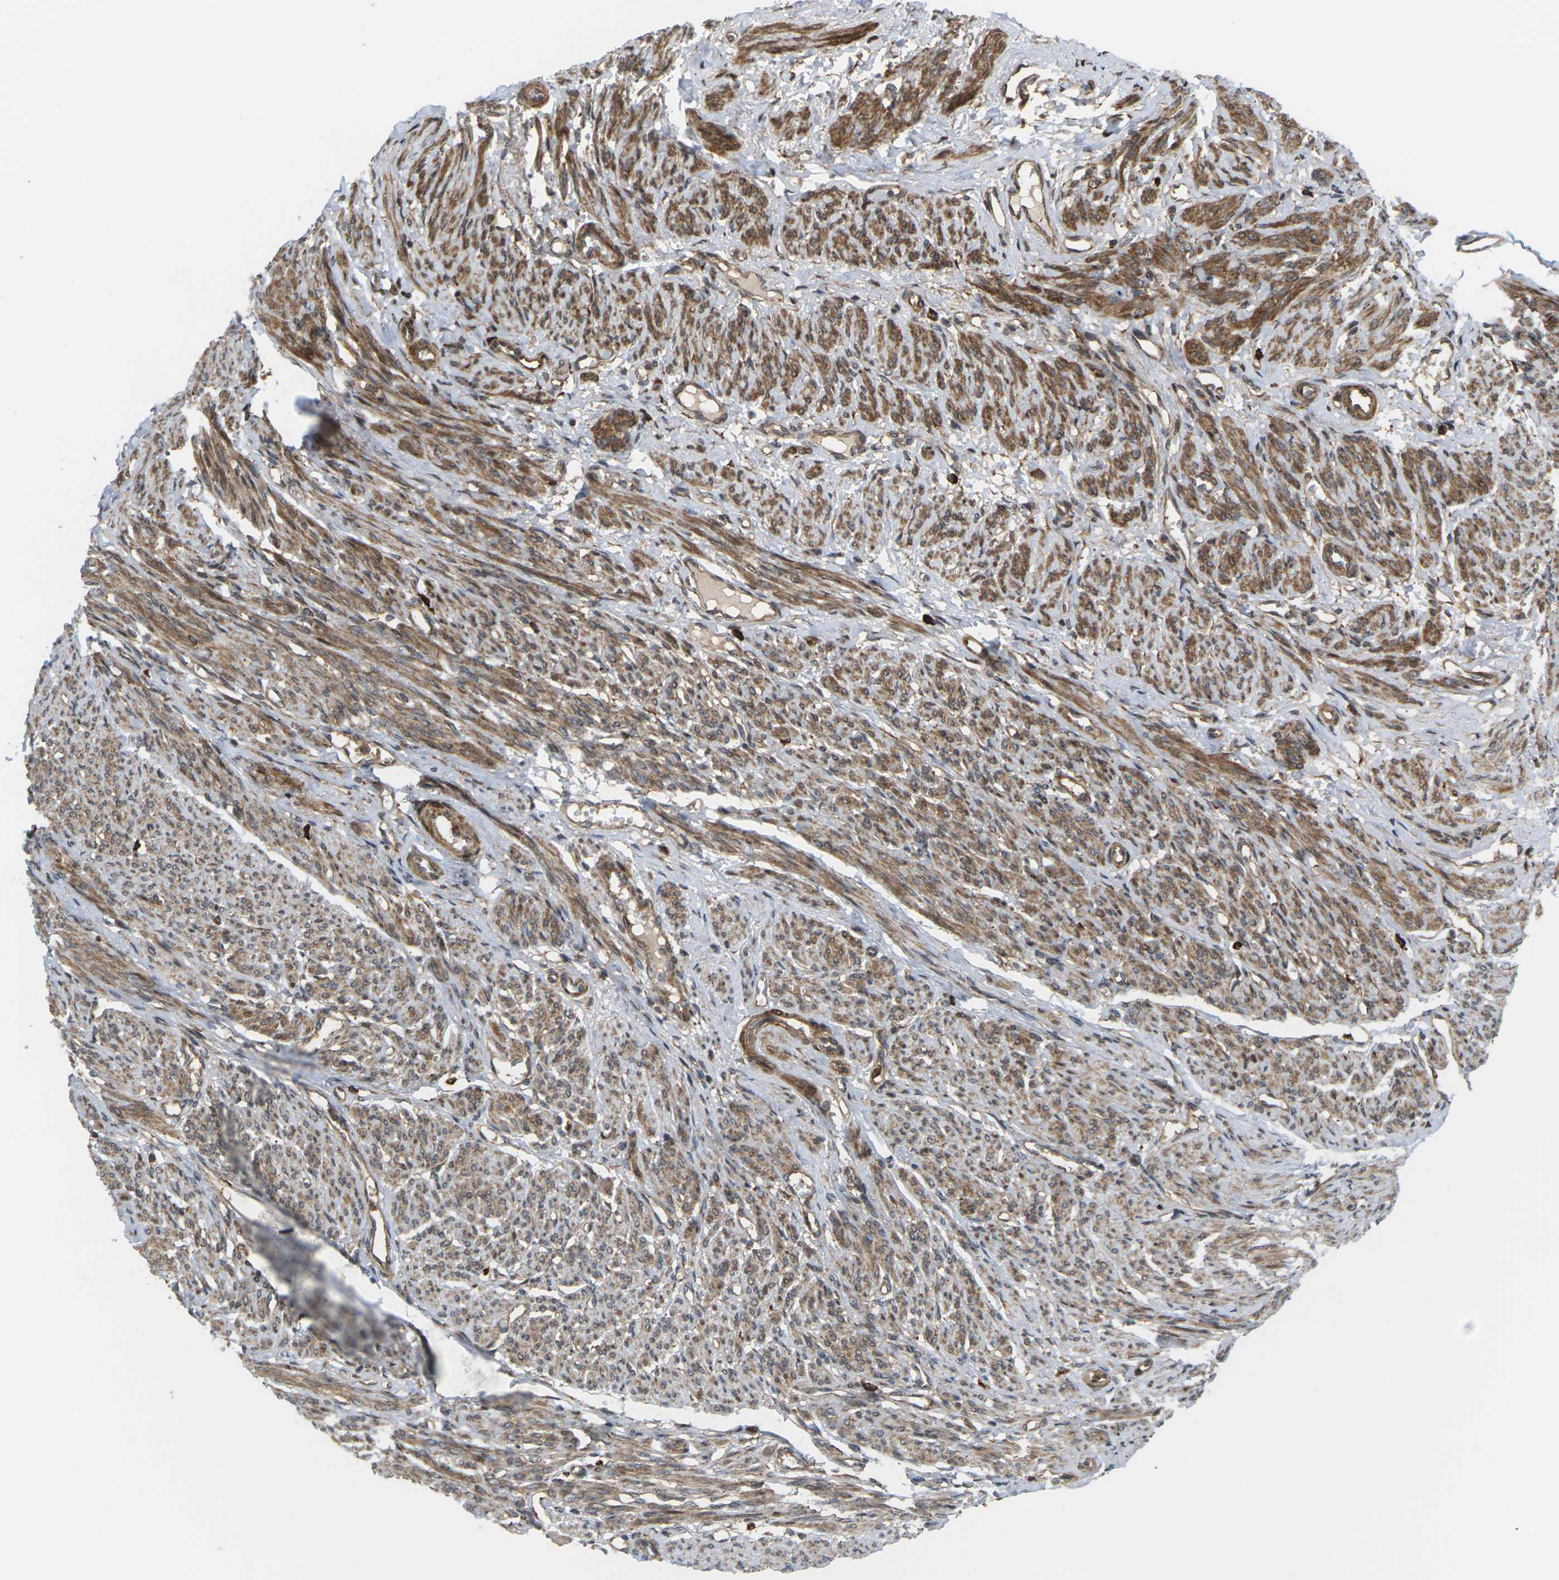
{"staining": {"intensity": "moderate", "quantity": ">75%", "location": "cytoplasmic/membranous"}, "tissue": "smooth muscle", "cell_type": "Smooth muscle cells", "image_type": "normal", "snomed": [{"axis": "morphology", "description": "Normal tissue, NOS"}, {"axis": "topography", "description": "Smooth muscle"}], "caption": "High-power microscopy captured an immunohistochemistry (IHC) photomicrograph of benign smooth muscle, revealing moderate cytoplasmic/membranous expression in about >75% of smooth muscle cells. (Stains: DAB (3,3'-diaminobenzidine) in brown, nuclei in blue, Microscopy: brightfield microscopy at high magnification).", "gene": "ROBO1", "patient": {"sex": "female", "age": 65}}